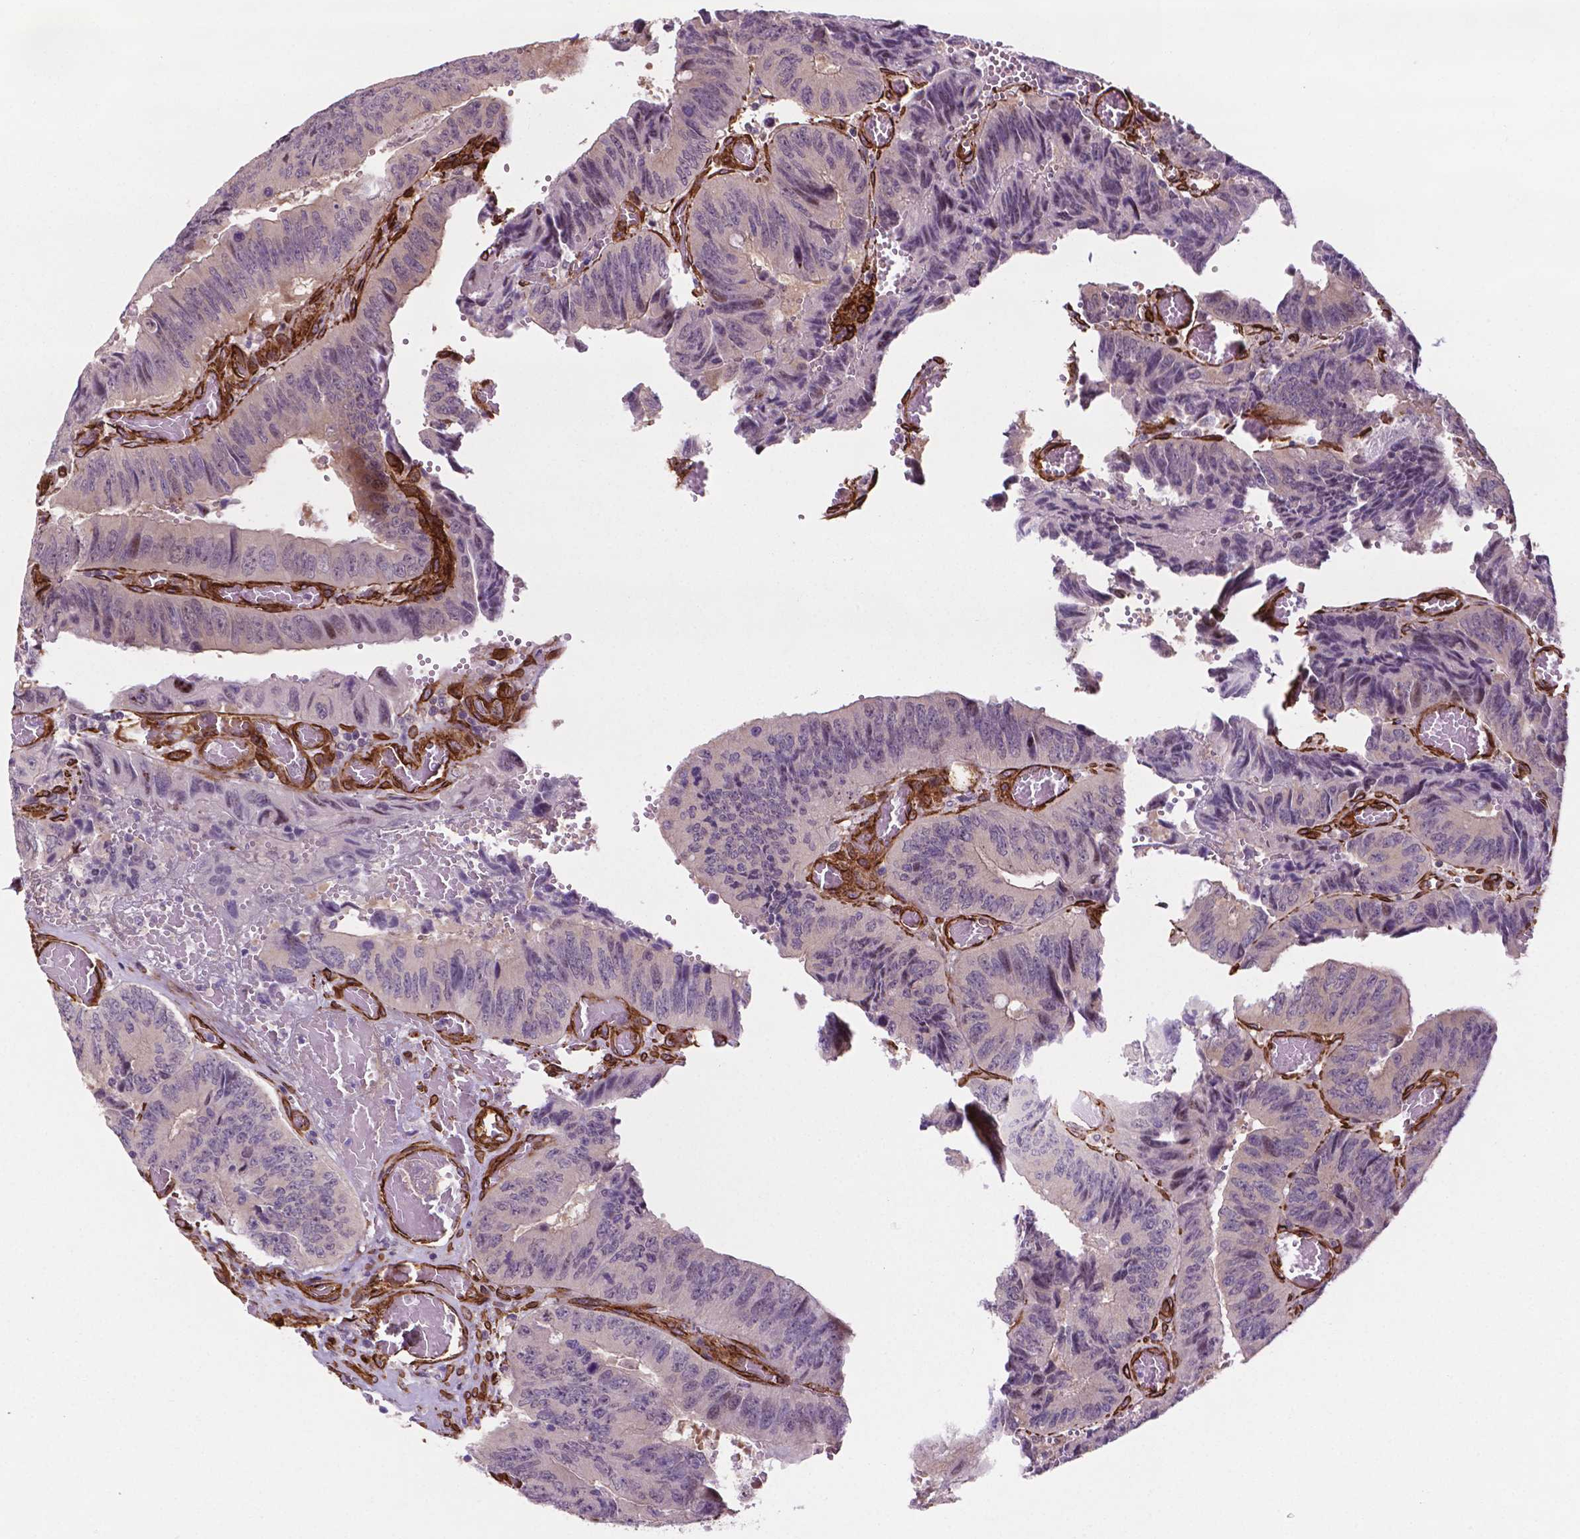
{"staining": {"intensity": "moderate", "quantity": "<25%", "location": "nuclear"}, "tissue": "colorectal cancer", "cell_type": "Tumor cells", "image_type": "cancer", "snomed": [{"axis": "morphology", "description": "Adenocarcinoma, NOS"}, {"axis": "topography", "description": "Colon"}], "caption": "Immunohistochemistry (IHC) (DAB (3,3'-diaminobenzidine)) staining of human colorectal adenocarcinoma displays moderate nuclear protein staining in approximately <25% of tumor cells.", "gene": "EGFL8", "patient": {"sex": "female", "age": 84}}